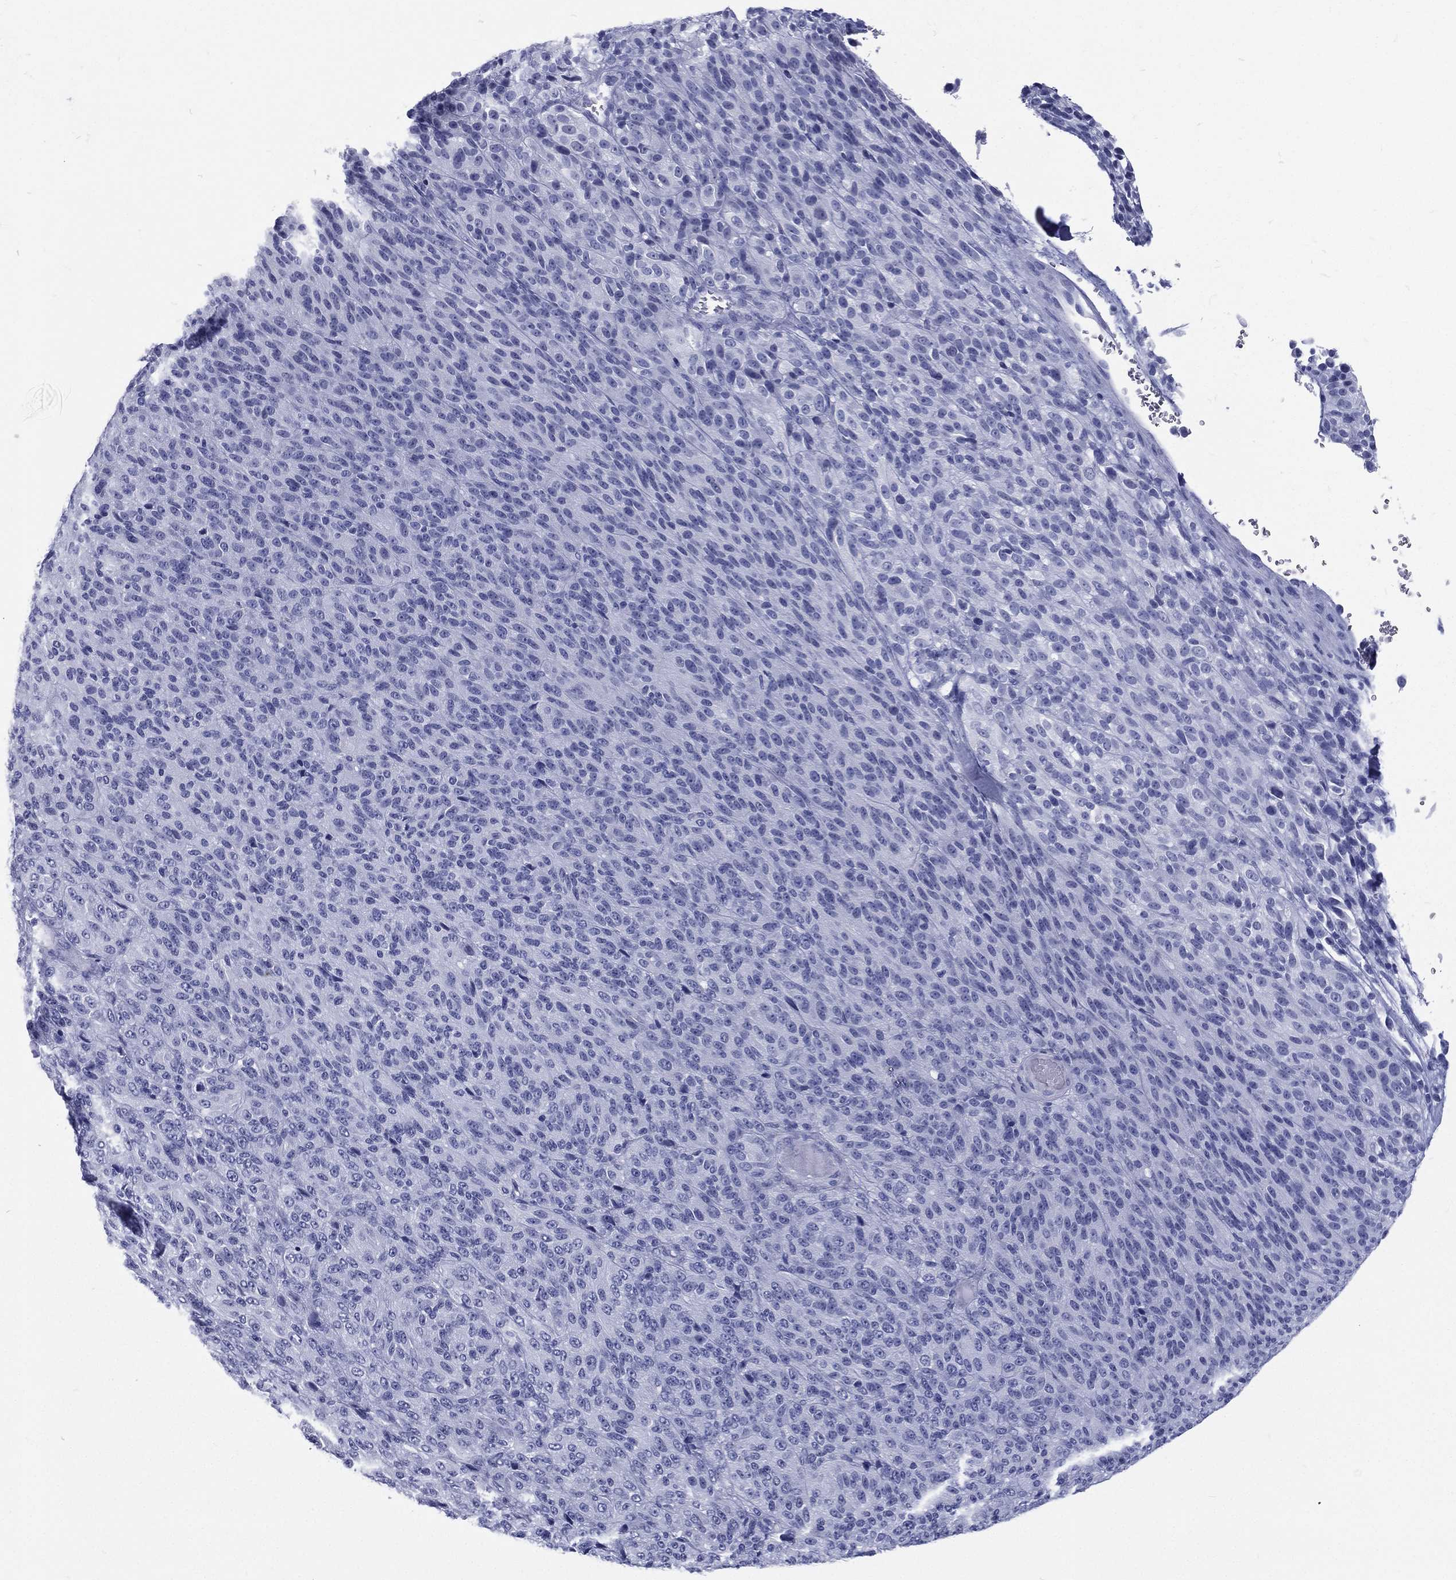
{"staining": {"intensity": "negative", "quantity": "none", "location": "none"}, "tissue": "melanoma", "cell_type": "Tumor cells", "image_type": "cancer", "snomed": [{"axis": "morphology", "description": "Malignant melanoma, Metastatic site"}, {"axis": "topography", "description": "Brain"}], "caption": "Immunohistochemical staining of human malignant melanoma (metastatic site) reveals no significant positivity in tumor cells.", "gene": "RSPH4A", "patient": {"sex": "female", "age": 56}}